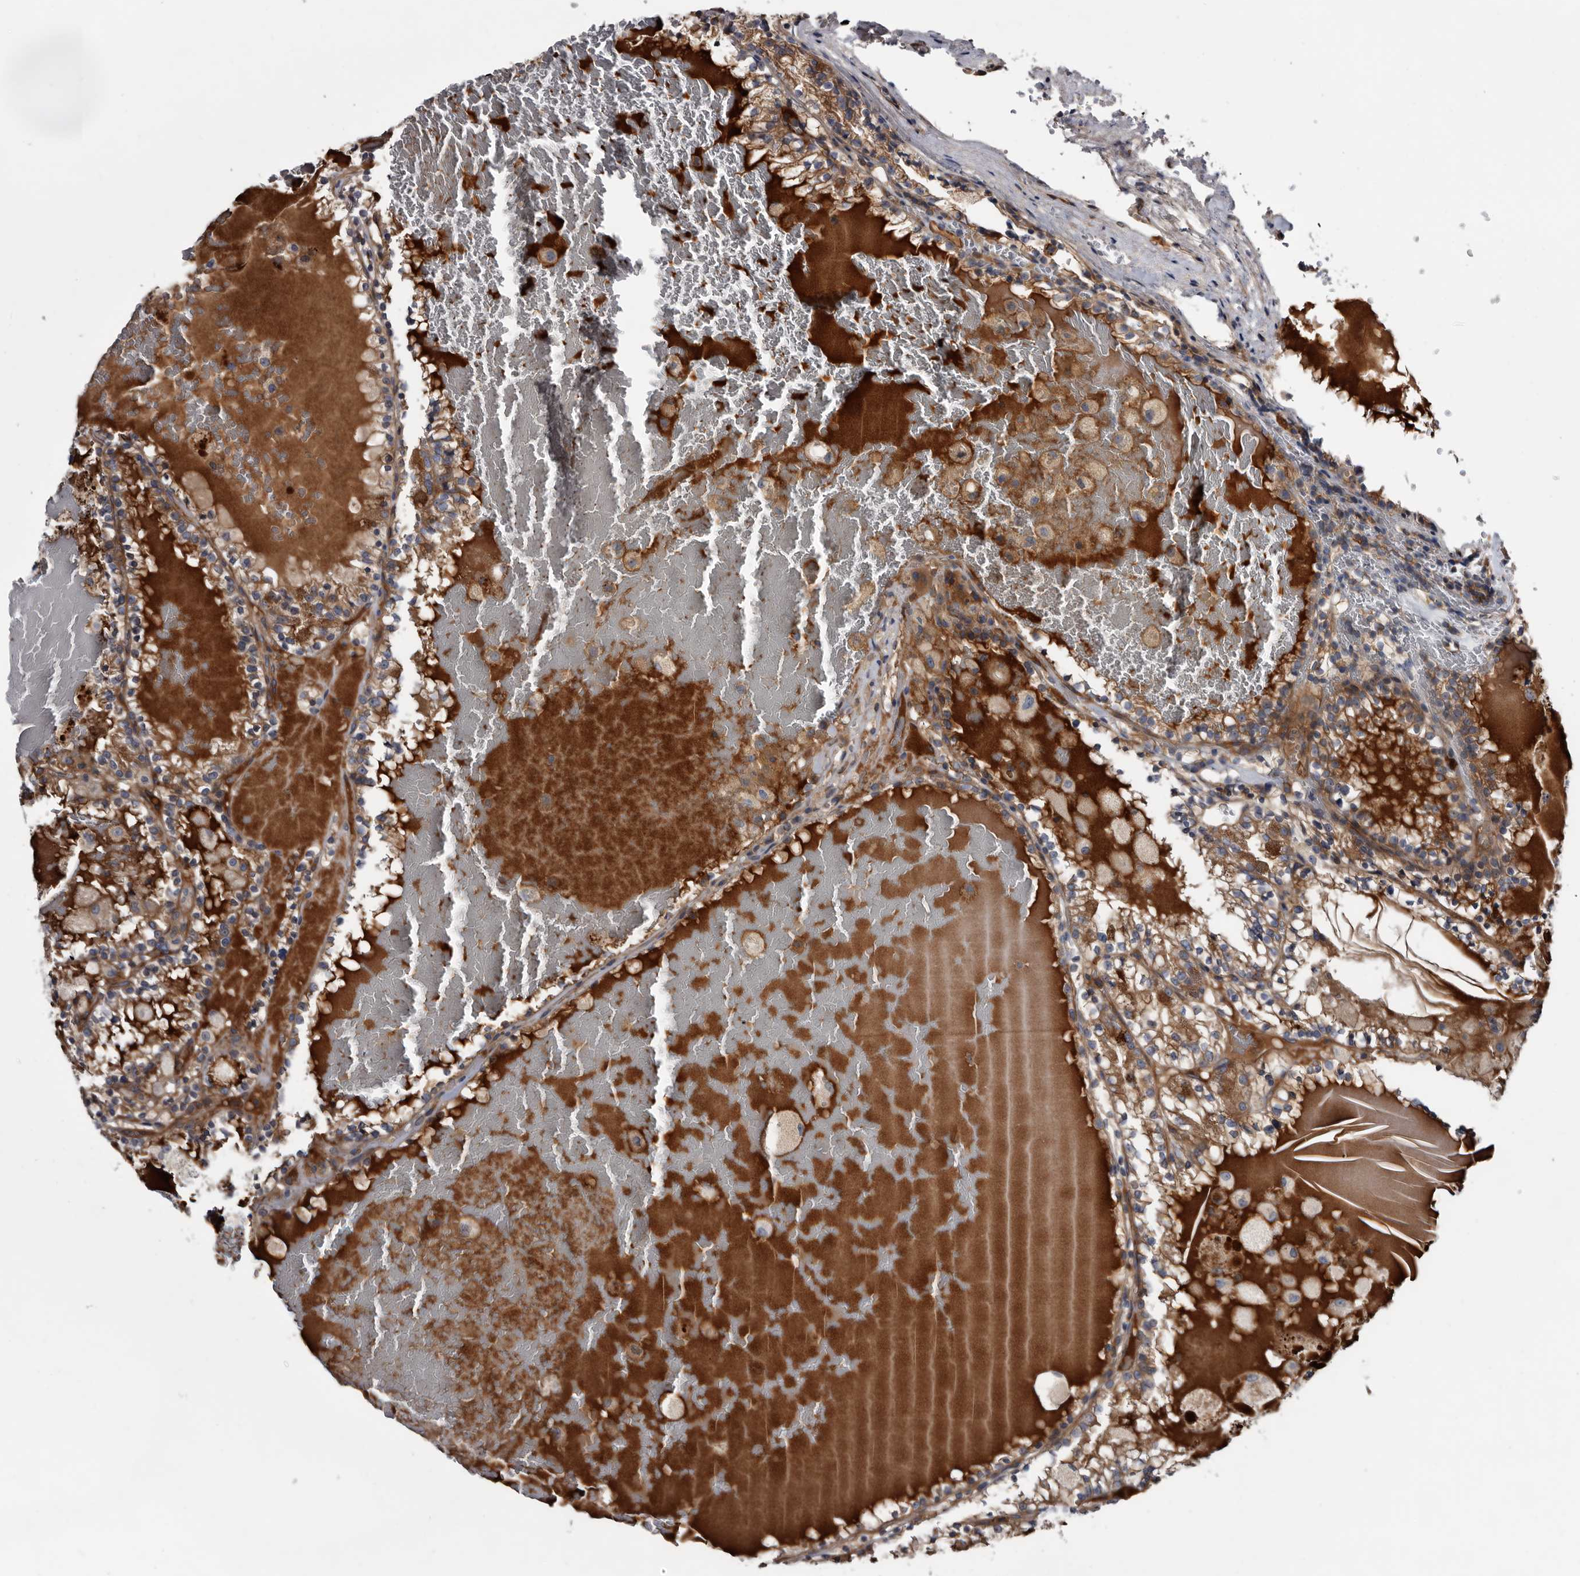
{"staining": {"intensity": "moderate", "quantity": ">75%", "location": "cytoplasmic/membranous"}, "tissue": "renal cancer", "cell_type": "Tumor cells", "image_type": "cancer", "snomed": [{"axis": "morphology", "description": "Adenocarcinoma, NOS"}, {"axis": "topography", "description": "Kidney"}], "caption": "The immunohistochemical stain highlights moderate cytoplasmic/membranous staining in tumor cells of renal adenocarcinoma tissue.", "gene": "TSPAN17", "patient": {"sex": "female", "age": 56}}